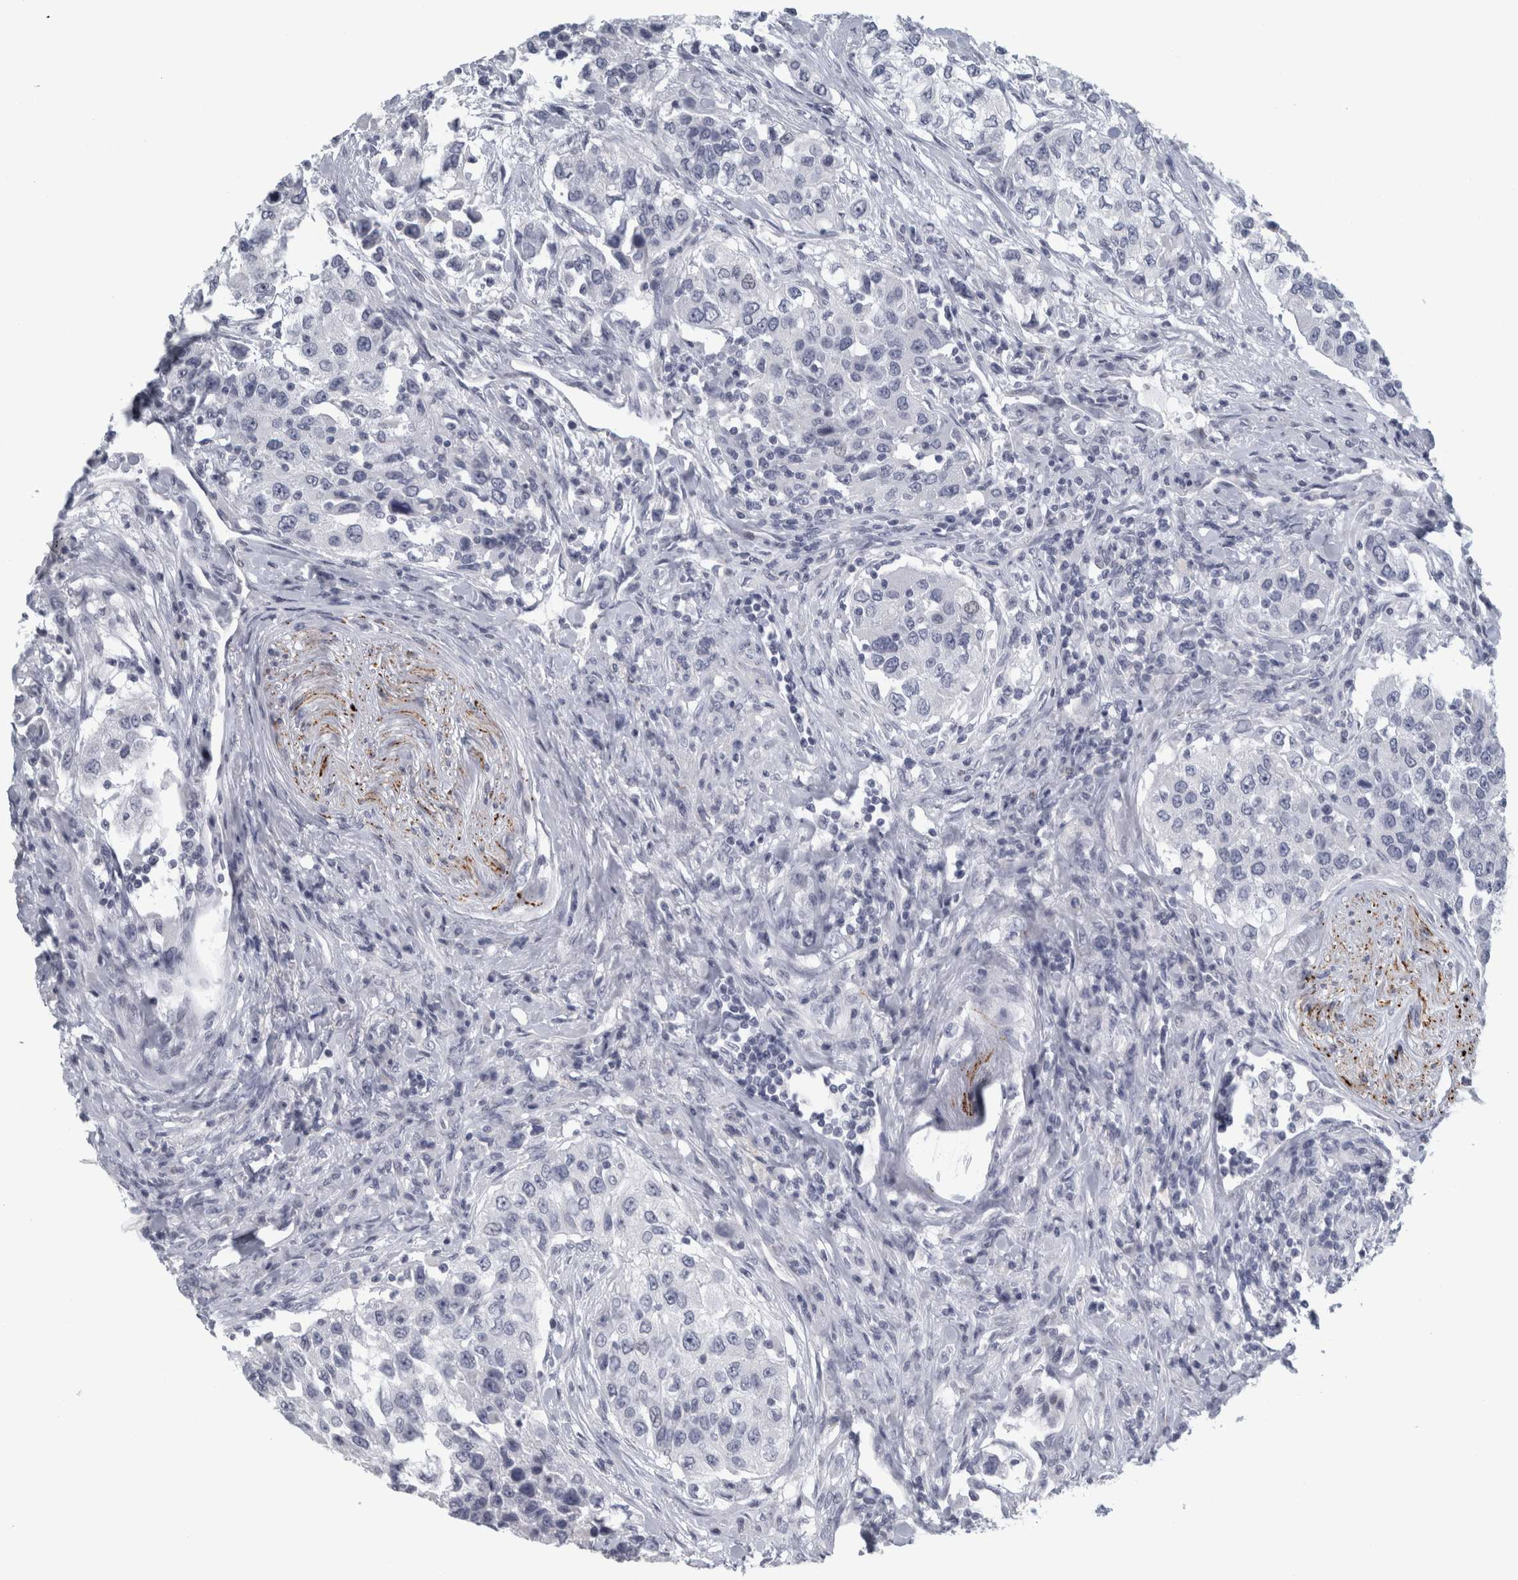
{"staining": {"intensity": "negative", "quantity": "none", "location": "none"}, "tissue": "urothelial cancer", "cell_type": "Tumor cells", "image_type": "cancer", "snomed": [{"axis": "morphology", "description": "Urothelial carcinoma, High grade"}, {"axis": "topography", "description": "Urinary bladder"}], "caption": "Tumor cells show no significant staining in urothelial cancer.", "gene": "CPE", "patient": {"sex": "female", "age": 80}}